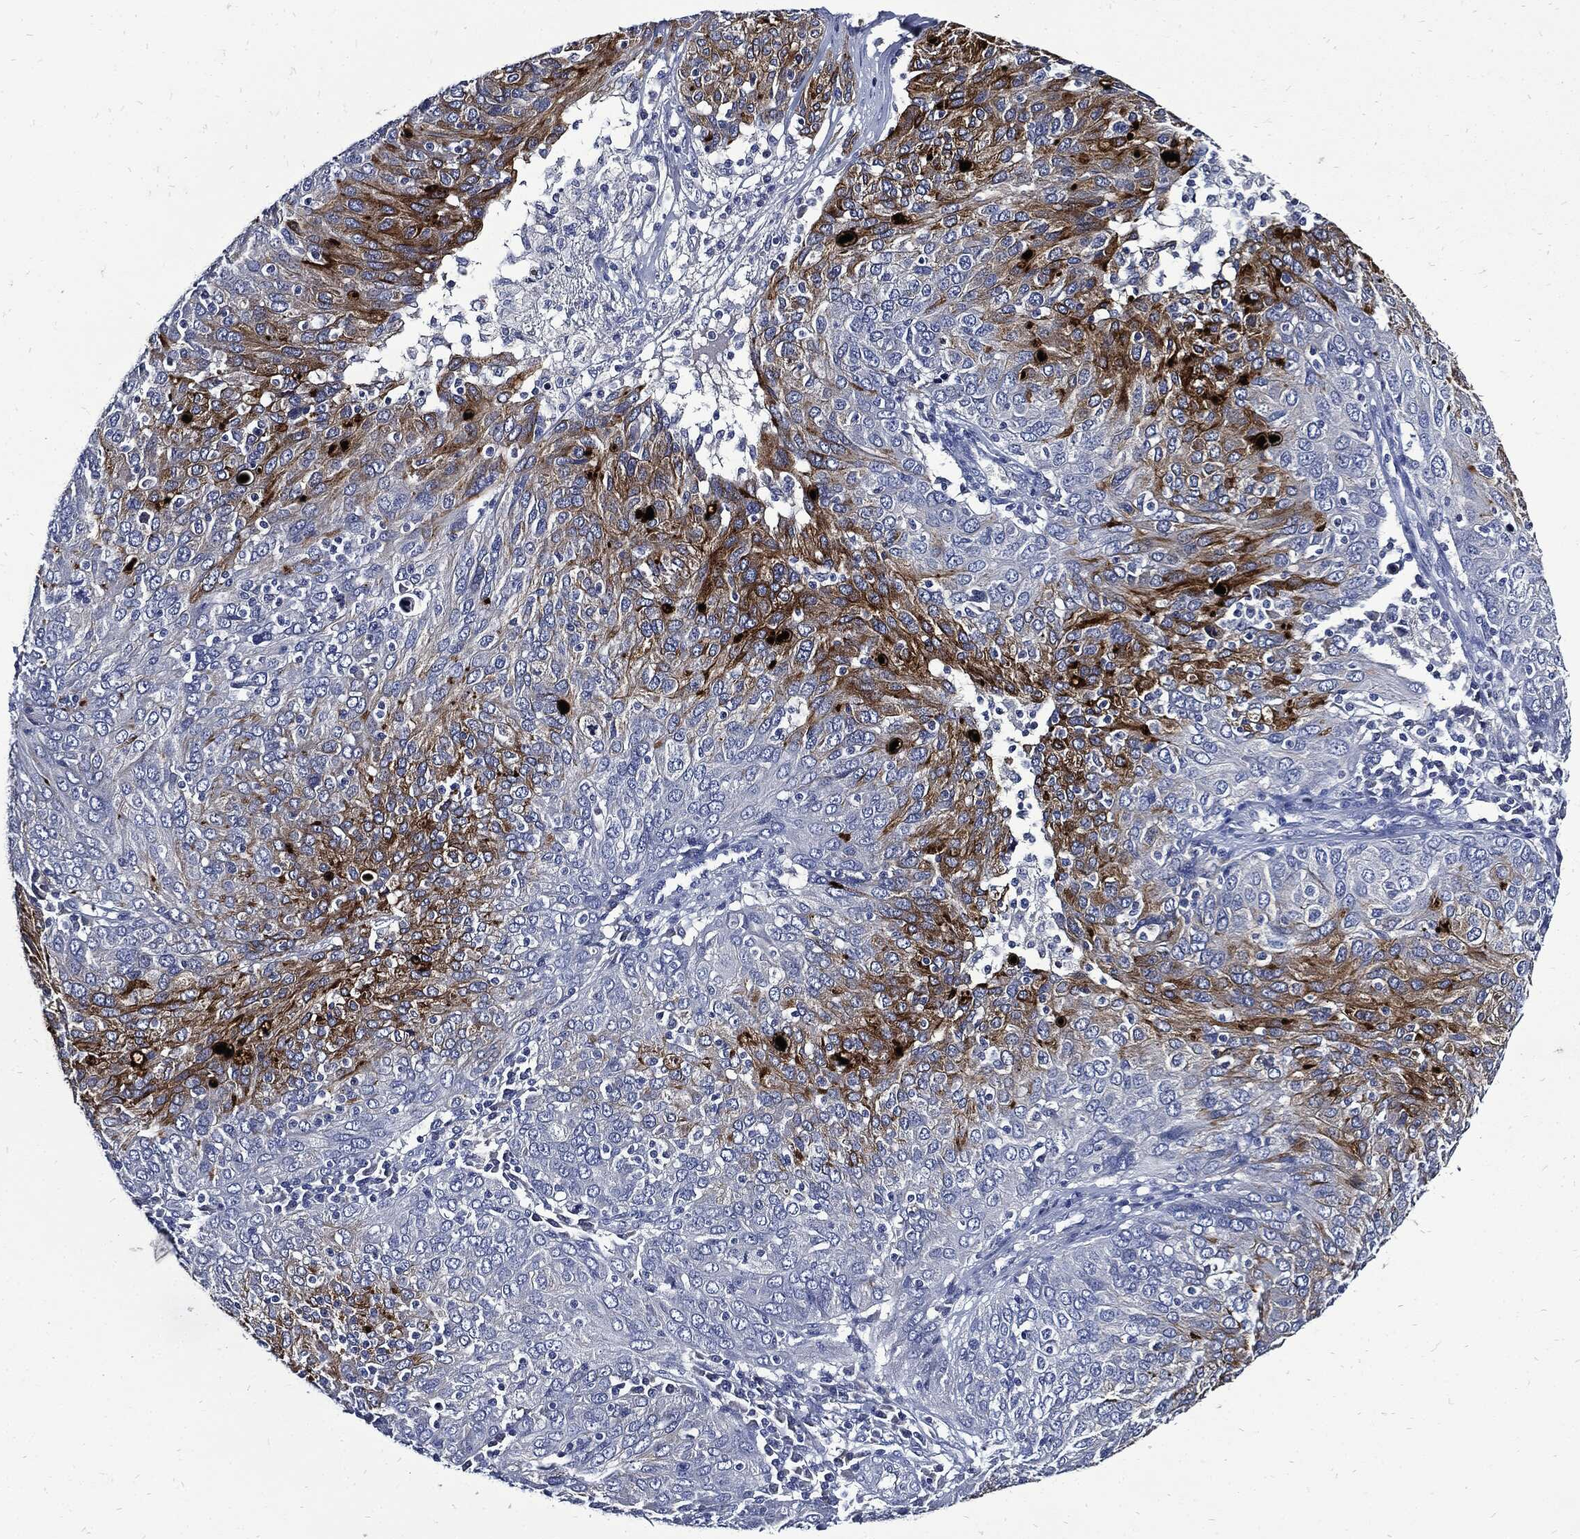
{"staining": {"intensity": "strong", "quantity": "<25%", "location": "cytoplasmic/membranous"}, "tissue": "ovarian cancer", "cell_type": "Tumor cells", "image_type": "cancer", "snomed": [{"axis": "morphology", "description": "Carcinoma, endometroid"}, {"axis": "topography", "description": "Ovary"}], "caption": "Immunohistochemistry (IHC) staining of ovarian cancer, which reveals medium levels of strong cytoplasmic/membranous staining in about <25% of tumor cells indicating strong cytoplasmic/membranous protein expression. The staining was performed using DAB (brown) for protein detection and nuclei were counterstained in hematoxylin (blue).", "gene": "CPE", "patient": {"sex": "female", "age": 50}}